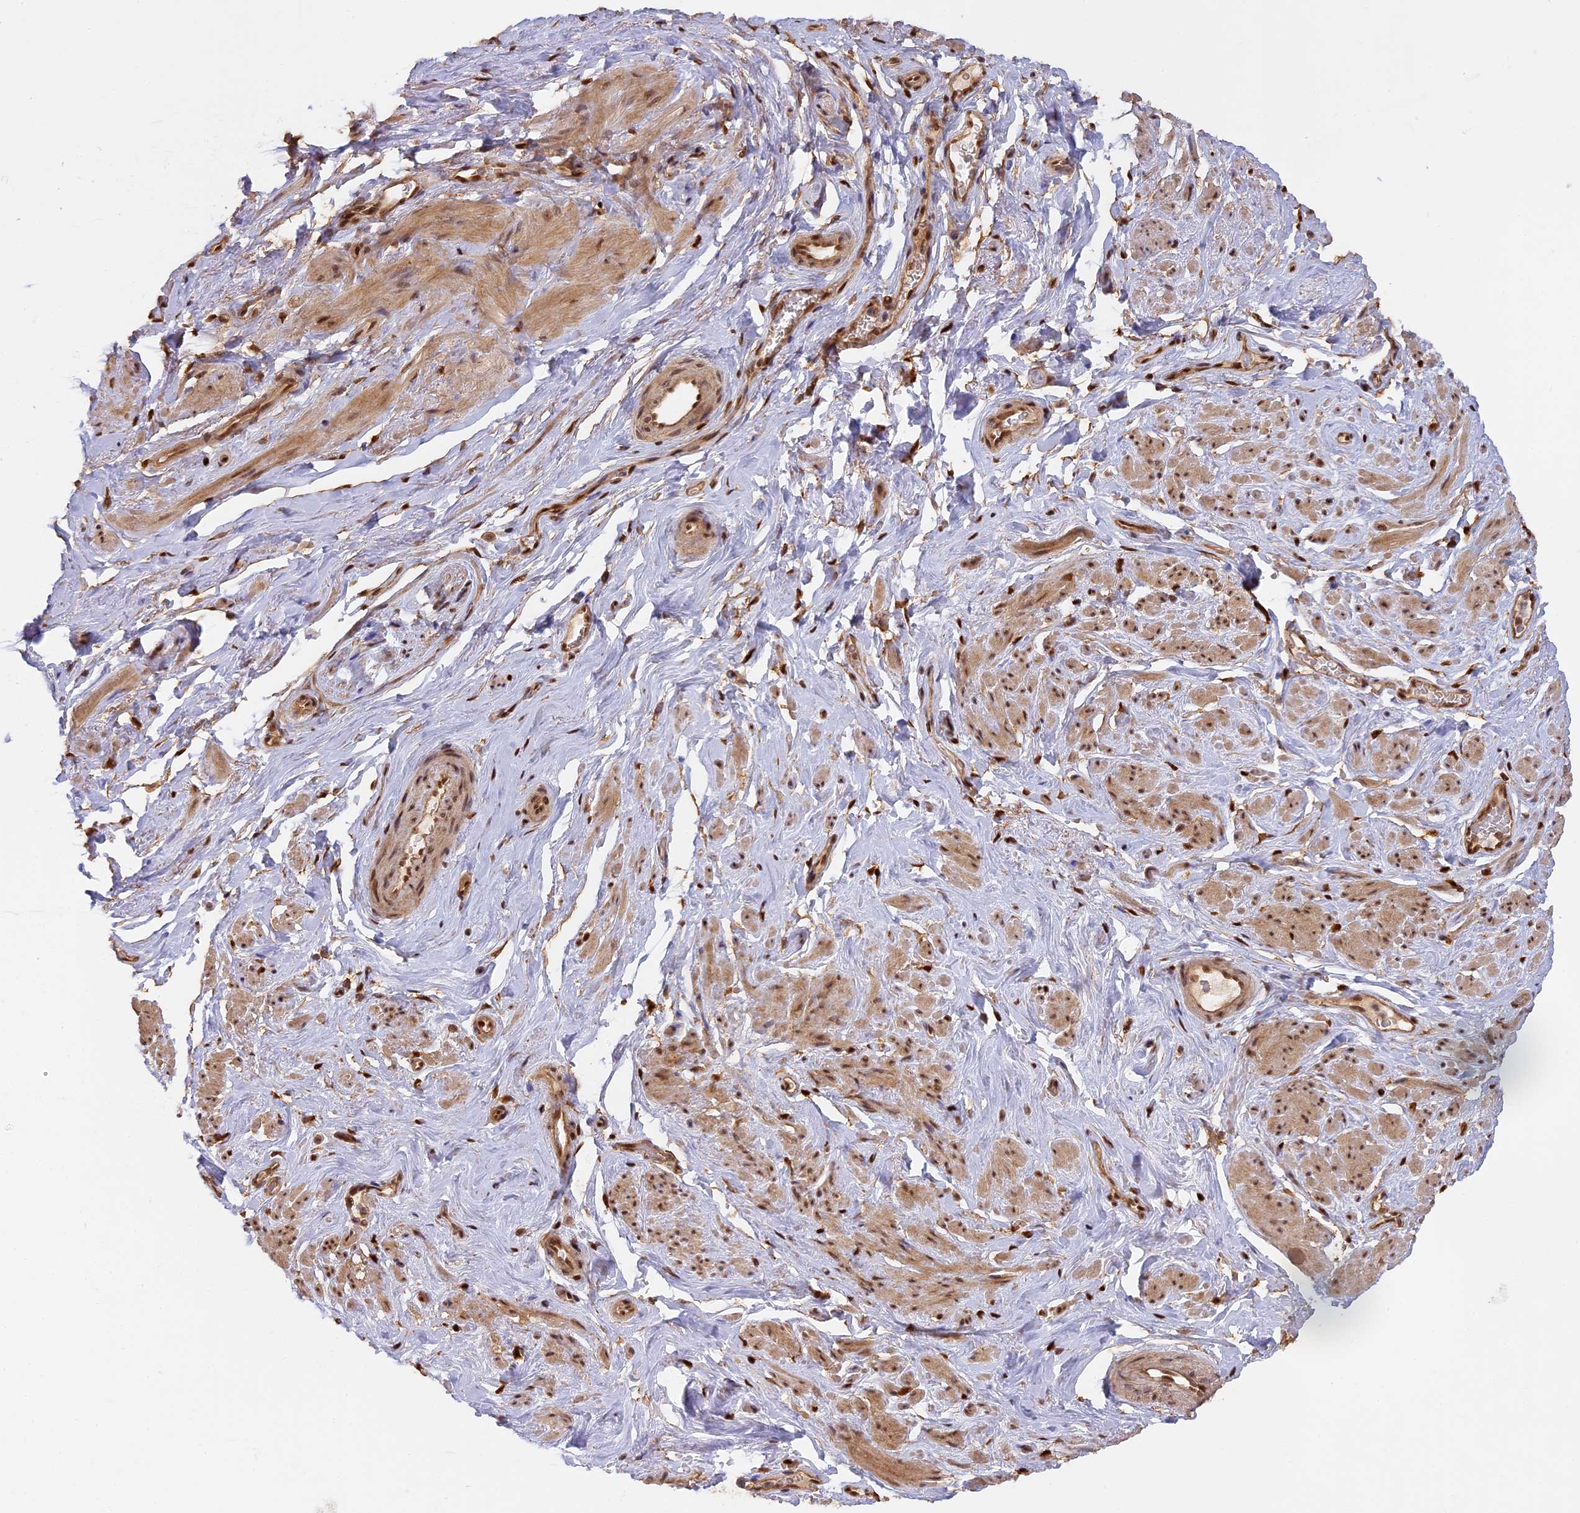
{"staining": {"intensity": "moderate", "quantity": ">75%", "location": "nuclear"}, "tissue": "smooth muscle", "cell_type": "Smooth muscle cells", "image_type": "normal", "snomed": [{"axis": "morphology", "description": "Normal tissue, NOS"}, {"axis": "topography", "description": "Smooth muscle"}, {"axis": "topography", "description": "Peripheral nerve tissue"}], "caption": "Approximately >75% of smooth muscle cells in unremarkable human smooth muscle reveal moderate nuclear protein positivity as visualized by brown immunohistochemical staining.", "gene": "MYBL2", "patient": {"sex": "male", "age": 69}}